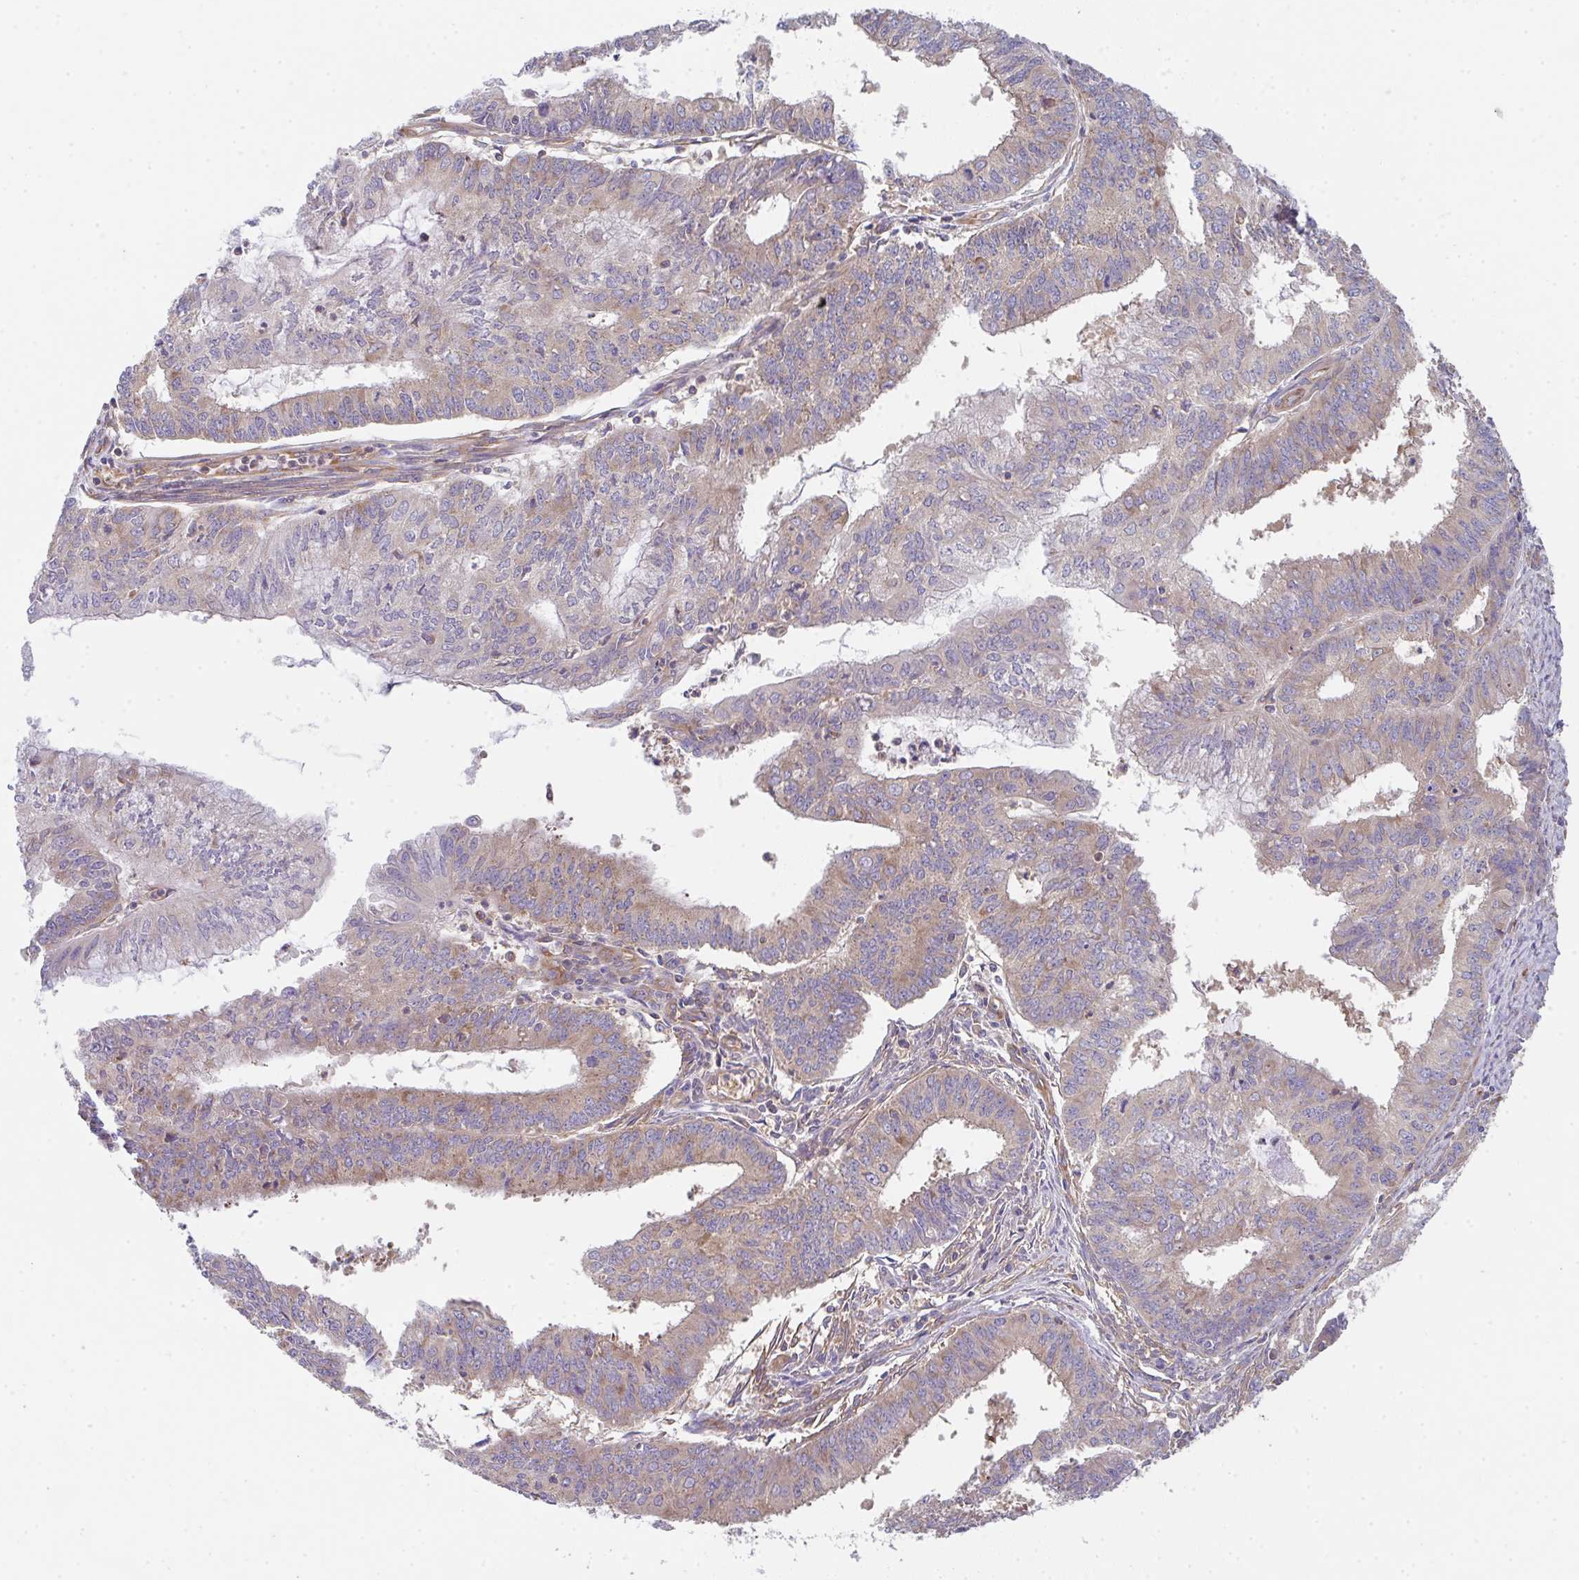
{"staining": {"intensity": "weak", "quantity": "25%-75%", "location": "cytoplasmic/membranous"}, "tissue": "endometrial cancer", "cell_type": "Tumor cells", "image_type": "cancer", "snomed": [{"axis": "morphology", "description": "Adenocarcinoma, NOS"}, {"axis": "topography", "description": "Endometrium"}], "caption": "About 25%-75% of tumor cells in human endometrial cancer exhibit weak cytoplasmic/membranous protein staining as visualized by brown immunohistochemical staining.", "gene": "TMEM229A", "patient": {"sex": "female", "age": 61}}